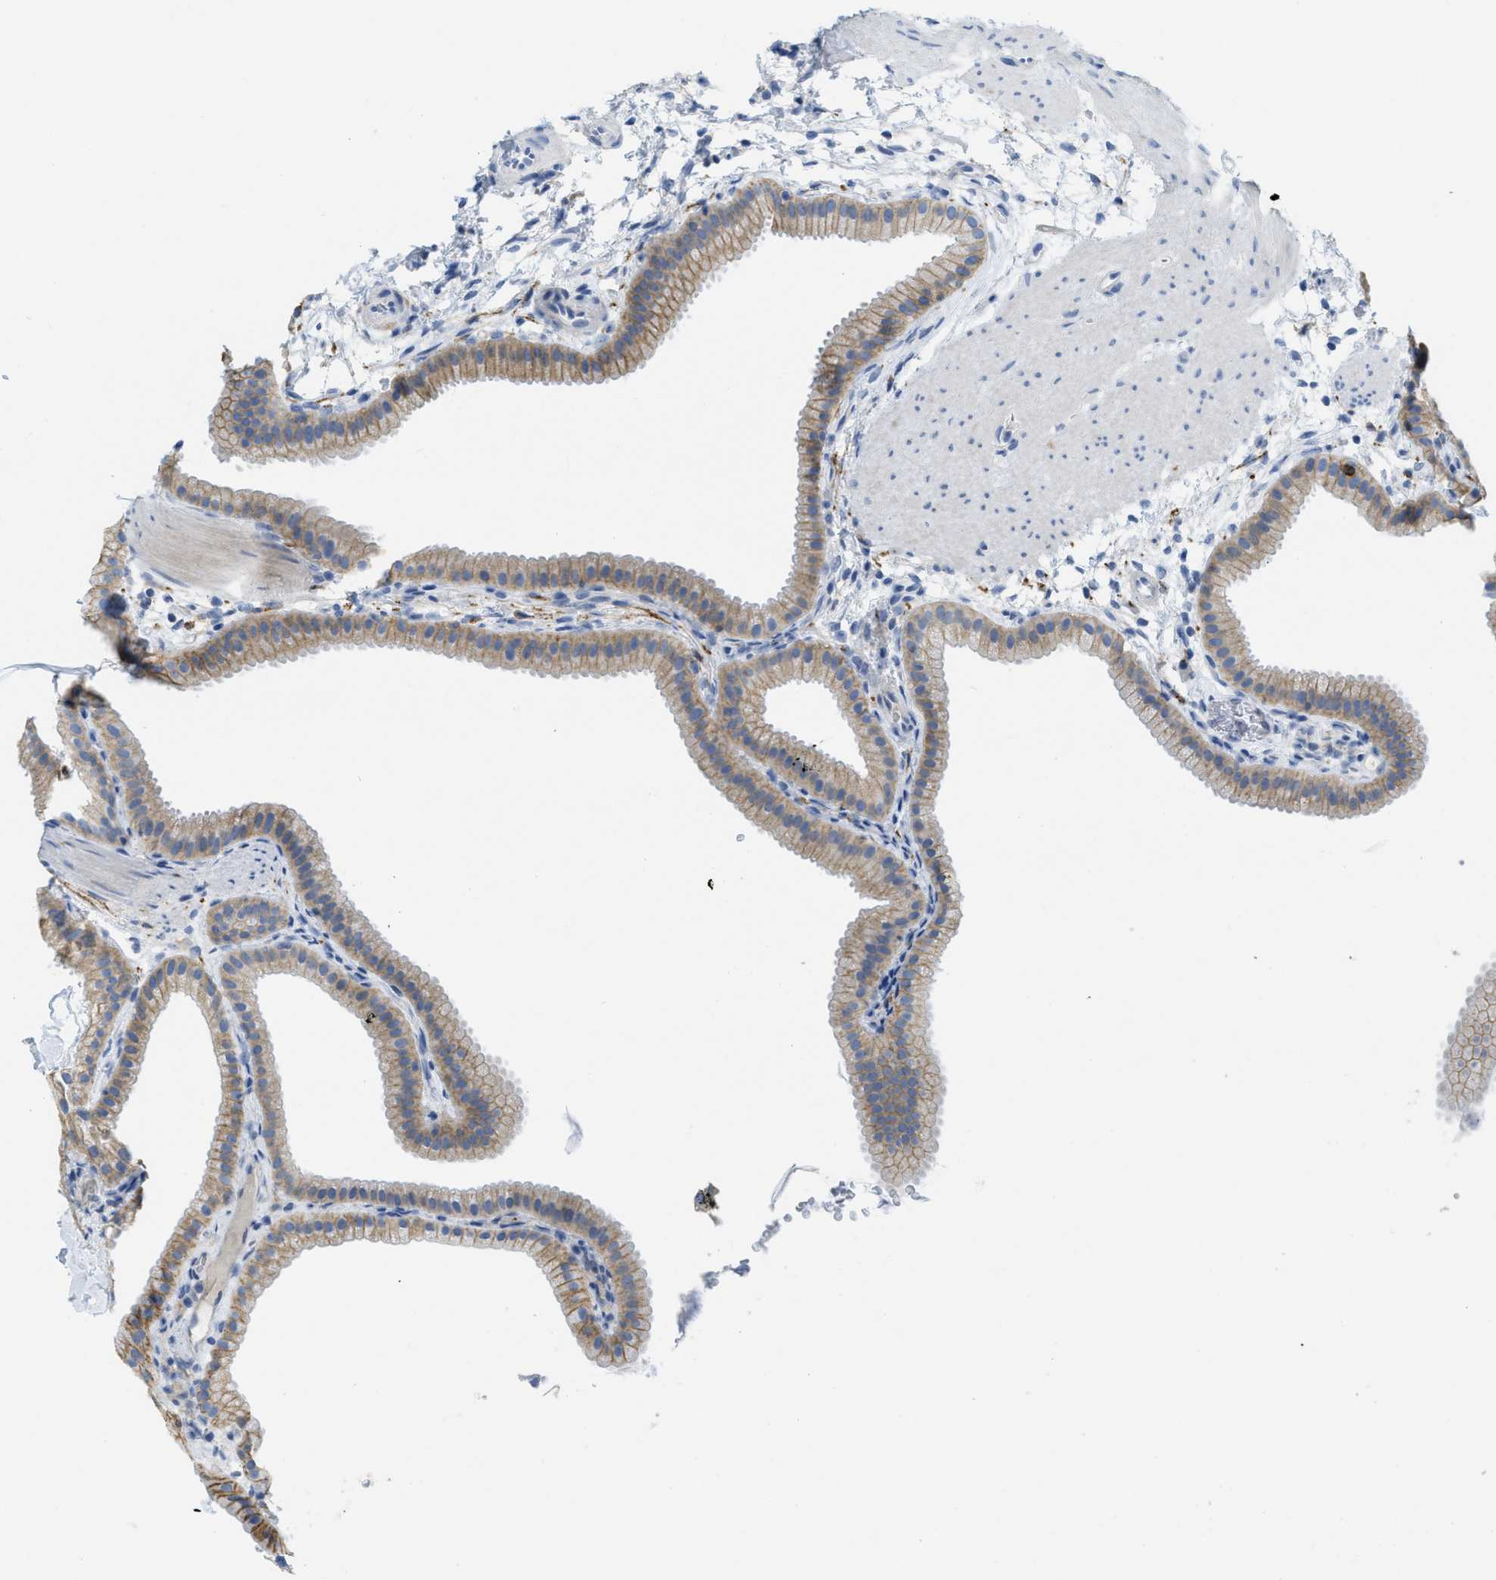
{"staining": {"intensity": "moderate", "quantity": ">75%", "location": "cytoplasmic/membranous"}, "tissue": "gallbladder", "cell_type": "Glandular cells", "image_type": "normal", "snomed": [{"axis": "morphology", "description": "Normal tissue, NOS"}, {"axis": "topography", "description": "Gallbladder"}], "caption": "A histopathology image showing moderate cytoplasmic/membranous positivity in about >75% of glandular cells in benign gallbladder, as visualized by brown immunohistochemical staining.", "gene": "CNNM4", "patient": {"sex": "female", "age": 64}}